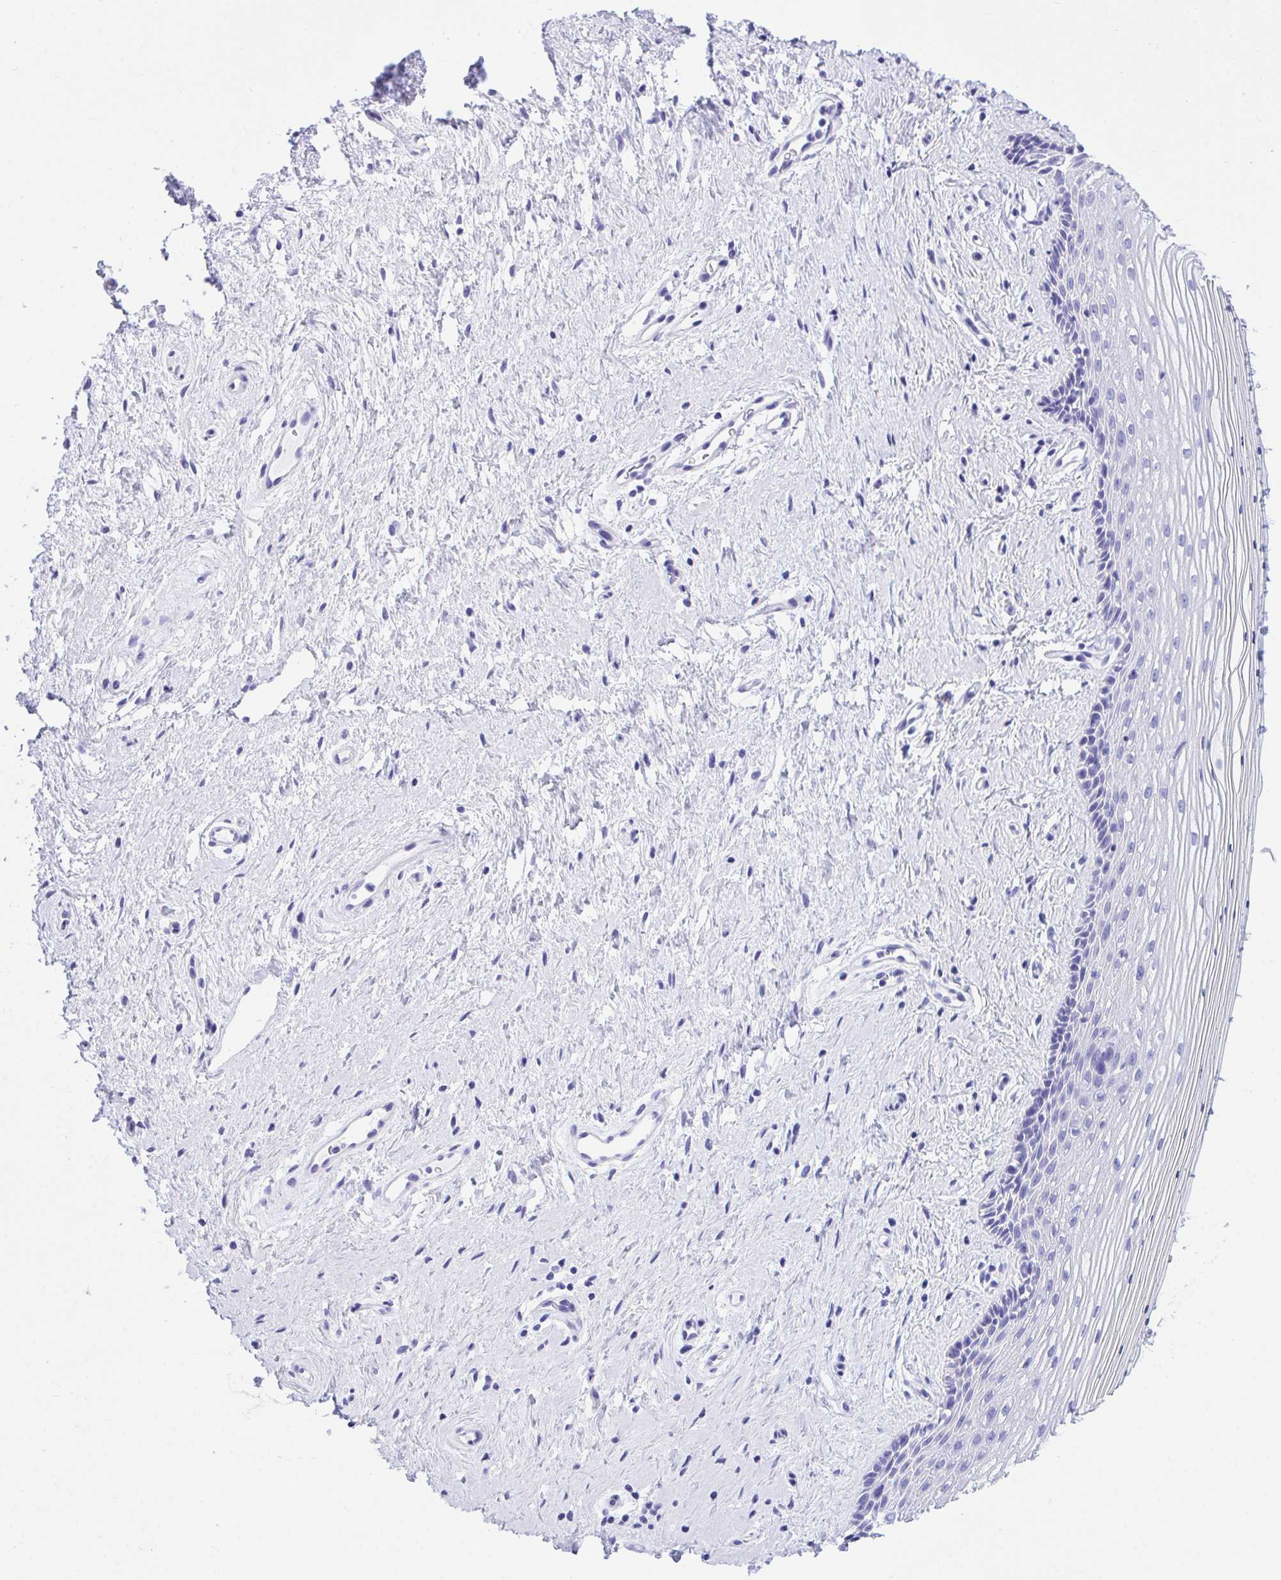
{"staining": {"intensity": "negative", "quantity": "none", "location": "none"}, "tissue": "vagina", "cell_type": "Squamous epithelial cells", "image_type": "normal", "snomed": [{"axis": "morphology", "description": "Normal tissue, NOS"}, {"axis": "topography", "description": "Vagina"}], "caption": "Unremarkable vagina was stained to show a protein in brown. There is no significant expression in squamous epithelial cells. (IHC, brightfield microscopy, high magnification).", "gene": "TLN2", "patient": {"sex": "female", "age": 42}}